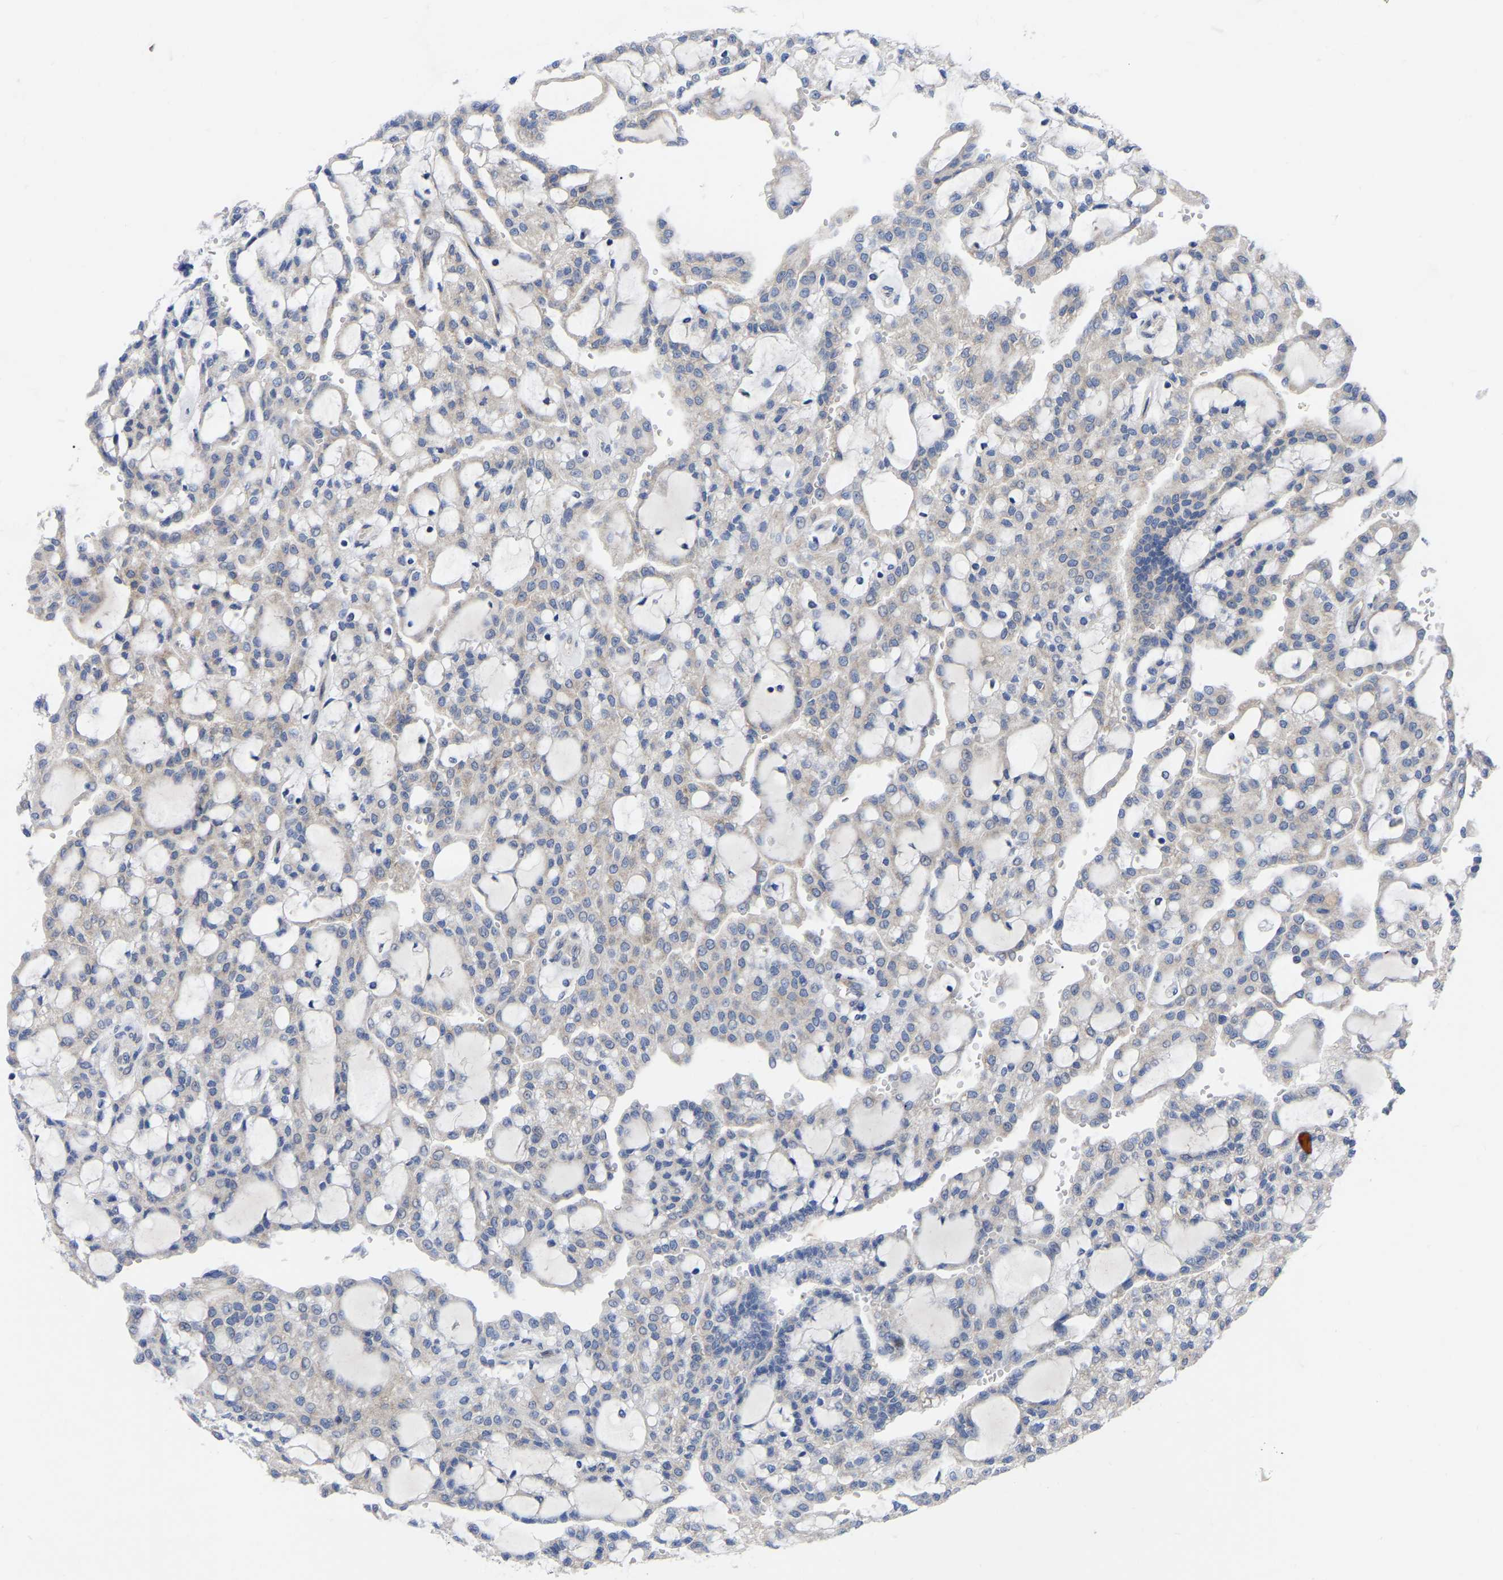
{"staining": {"intensity": "negative", "quantity": "none", "location": "none"}, "tissue": "renal cancer", "cell_type": "Tumor cells", "image_type": "cancer", "snomed": [{"axis": "morphology", "description": "Adenocarcinoma, NOS"}, {"axis": "topography", "description": "Kidney"}], "caption": "Immunohistochemical staining of renal cancer (adenocarcinoma) exhibits no significant positivity in tumor cells. (Brightfield microscopy of DAB (3,3'-diaminobenzidine) immunohistochemistry at high magnification).", "gene": "TCP1", "patient": {"sex": "male", "age": 63}}